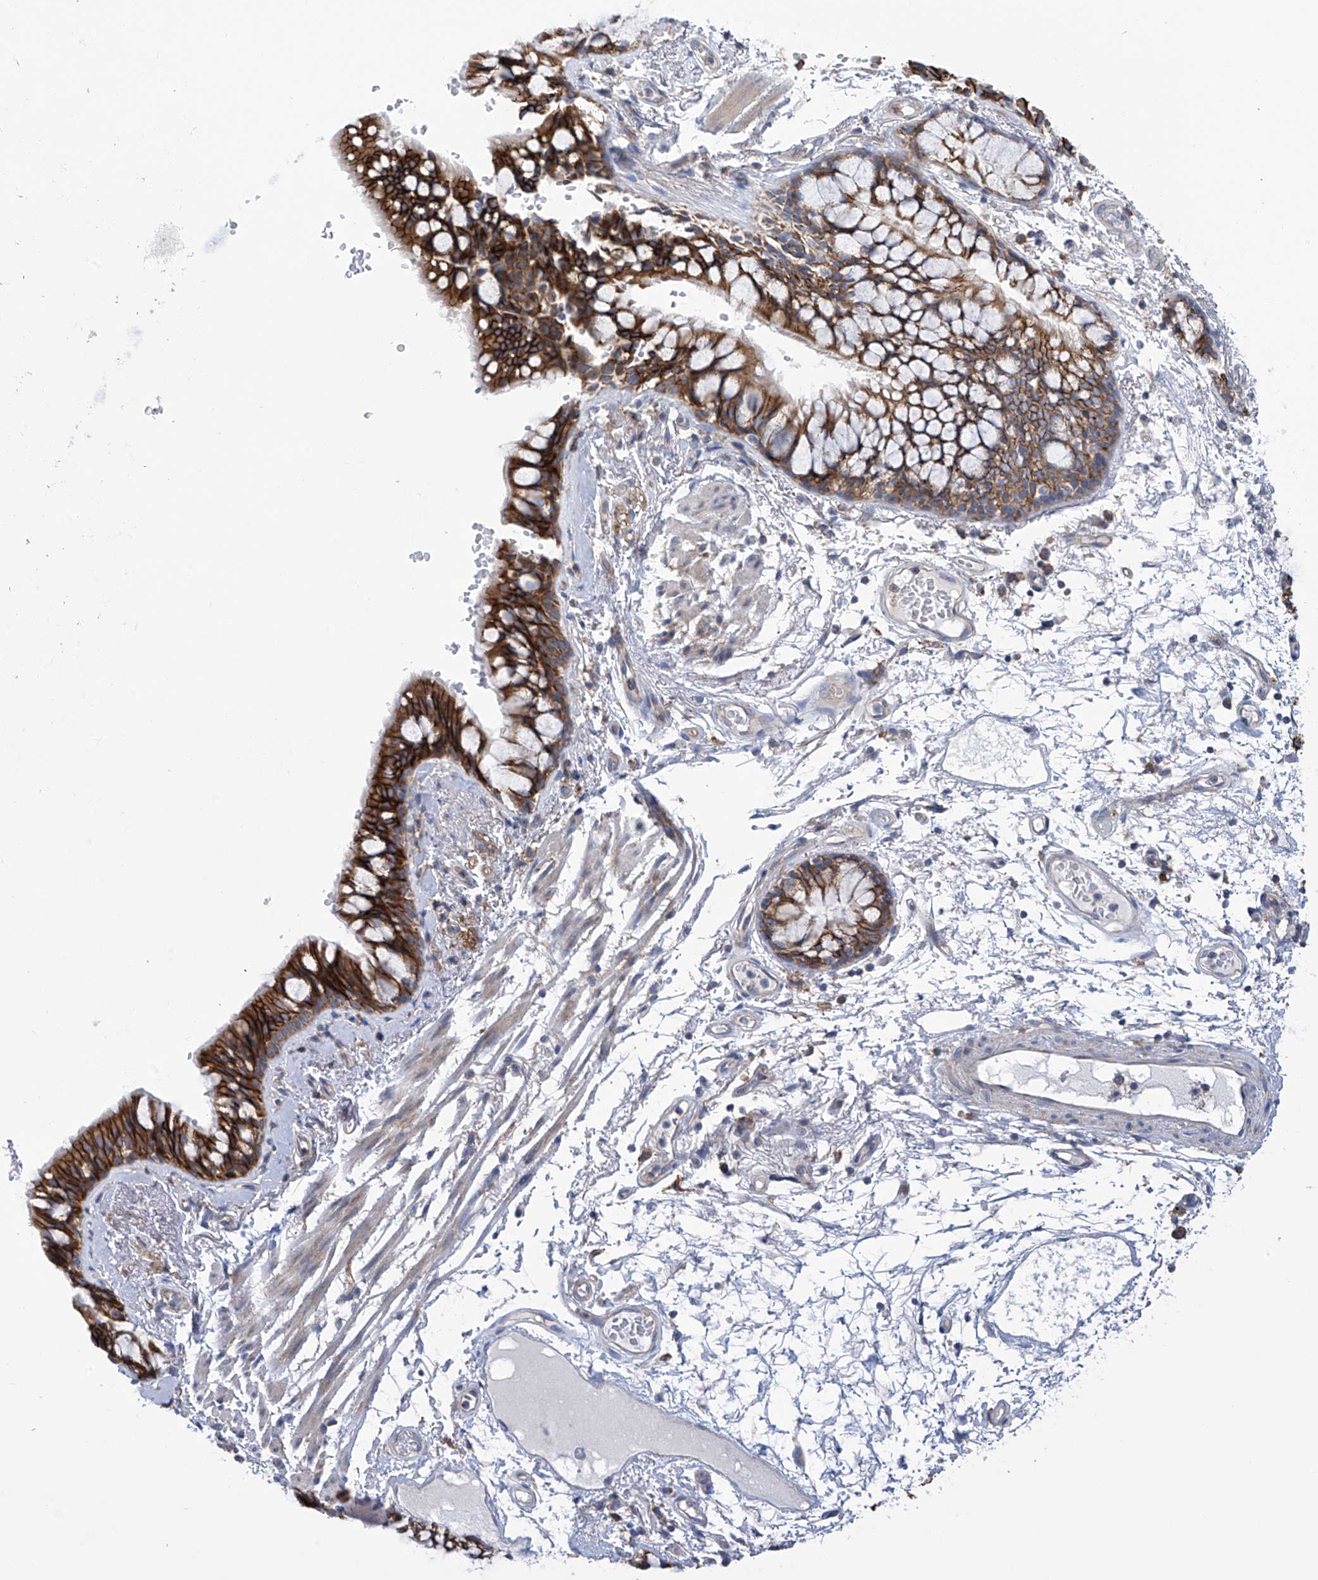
{"staining": {"intensity": "strong", "quantity": ">75%", "location": "cytoplasmic/membranous"}, "tissue": "bronchus", "cell_type": "Respiratory epithelial cells", "image_type": "normal", "snomed": [{"axis": "morphology", "description": "Normal tissue, NOS"}, {"axis": "topography", "description": "Cartilage tissue"}, {"axis": "topography", "description": "Bronchus"}], "caption": "Immunohistochemical staining of unremarkable human bronchus shows high levels of strong cytoplasmic/membranous staining in approximately >75% of respiratory epithelial cells. The staining was performed using DAB to visualize the protein expression in brown, while the nuclei were stained in blue with hematoxylin (Magnification: 20x).", "gene": "P2RX7", "patient": {"sex": "female", "age": 73}}